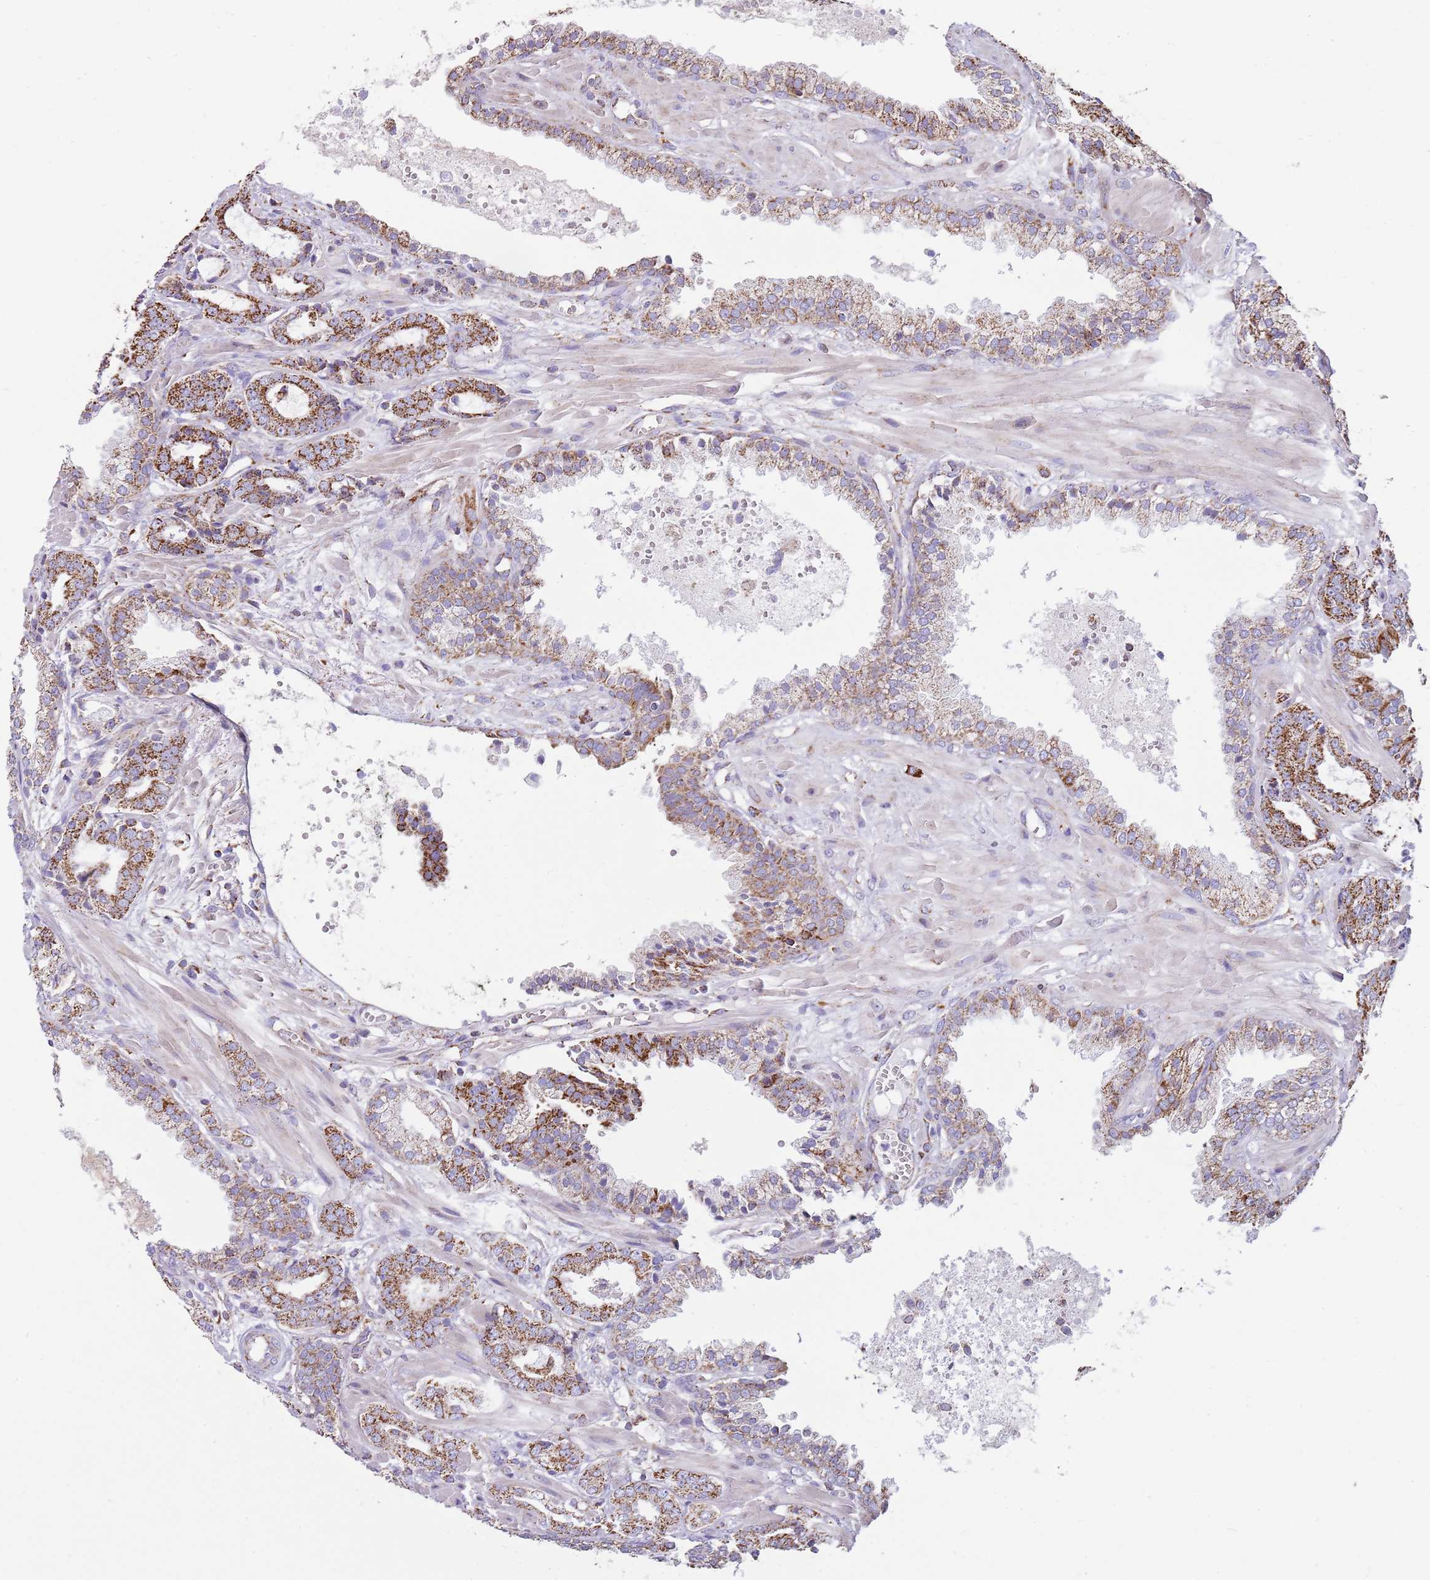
{"staining": {"intensity": "strong", "quantity": "25%-75%", "location": "cytoplasmic/membranous"}, "tissue": "prostate cancer", "cell_type": "Tumor cells", "image_type": "cancer", "snomed": [{"axis": "morphology", "description": "Adenocarcinoma, High grade"}, {"axis": "topography", "description": "Prostate"}], "caption": "High-grade adenocarcinoma (prostate) was stained to show a protein in brown. There is high levels of strong cytoplasmic/membranous expression in about 25%-75% of tumor cells. (Brightfield microscopy of DAB IHC at high magnification).", "gene": "TTLL1", "patient": {"sex": "male", "age": 71}}